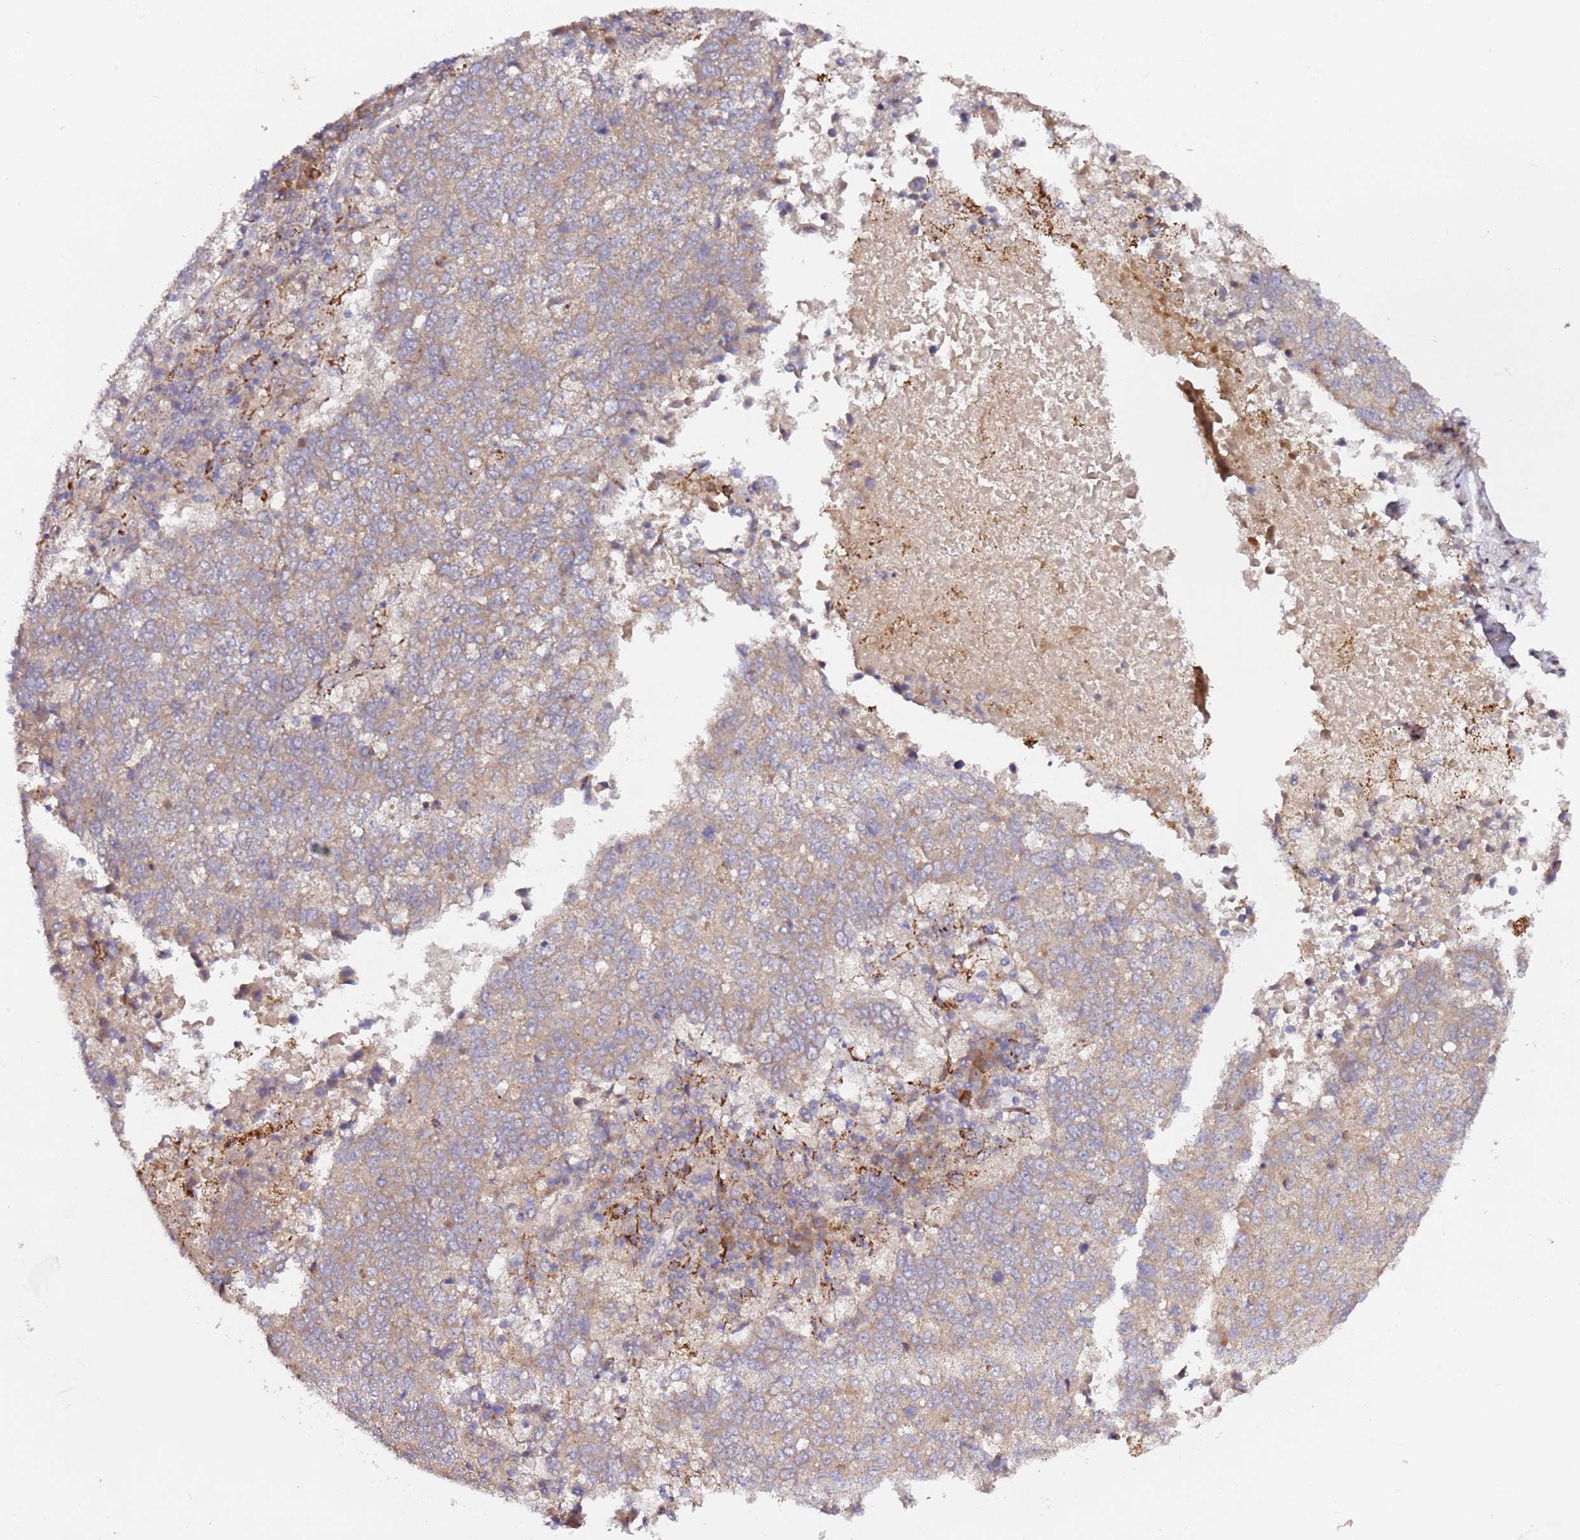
{"staining": {"intensity": "weak", "quantity": "25%-75%", "location": "cytoplasmic/membranous"}, "tissue": "lung cancer", "cell_type": "Tumor cells", "image_type": "cancer", "snomed": [{"axis": "morphology", "description": "Squamous cell carcinoma, NOS"}, {"axis": "topography", "description": "Lung"}], "caption": "Human lung cancer stained for a protein (brown) displays weak cytoplasmic/membranous positive positivity in approximately 25%-75% of tumor cells.", "gene": "ALG11", "patient": {"sex": "male", "age": 73}}